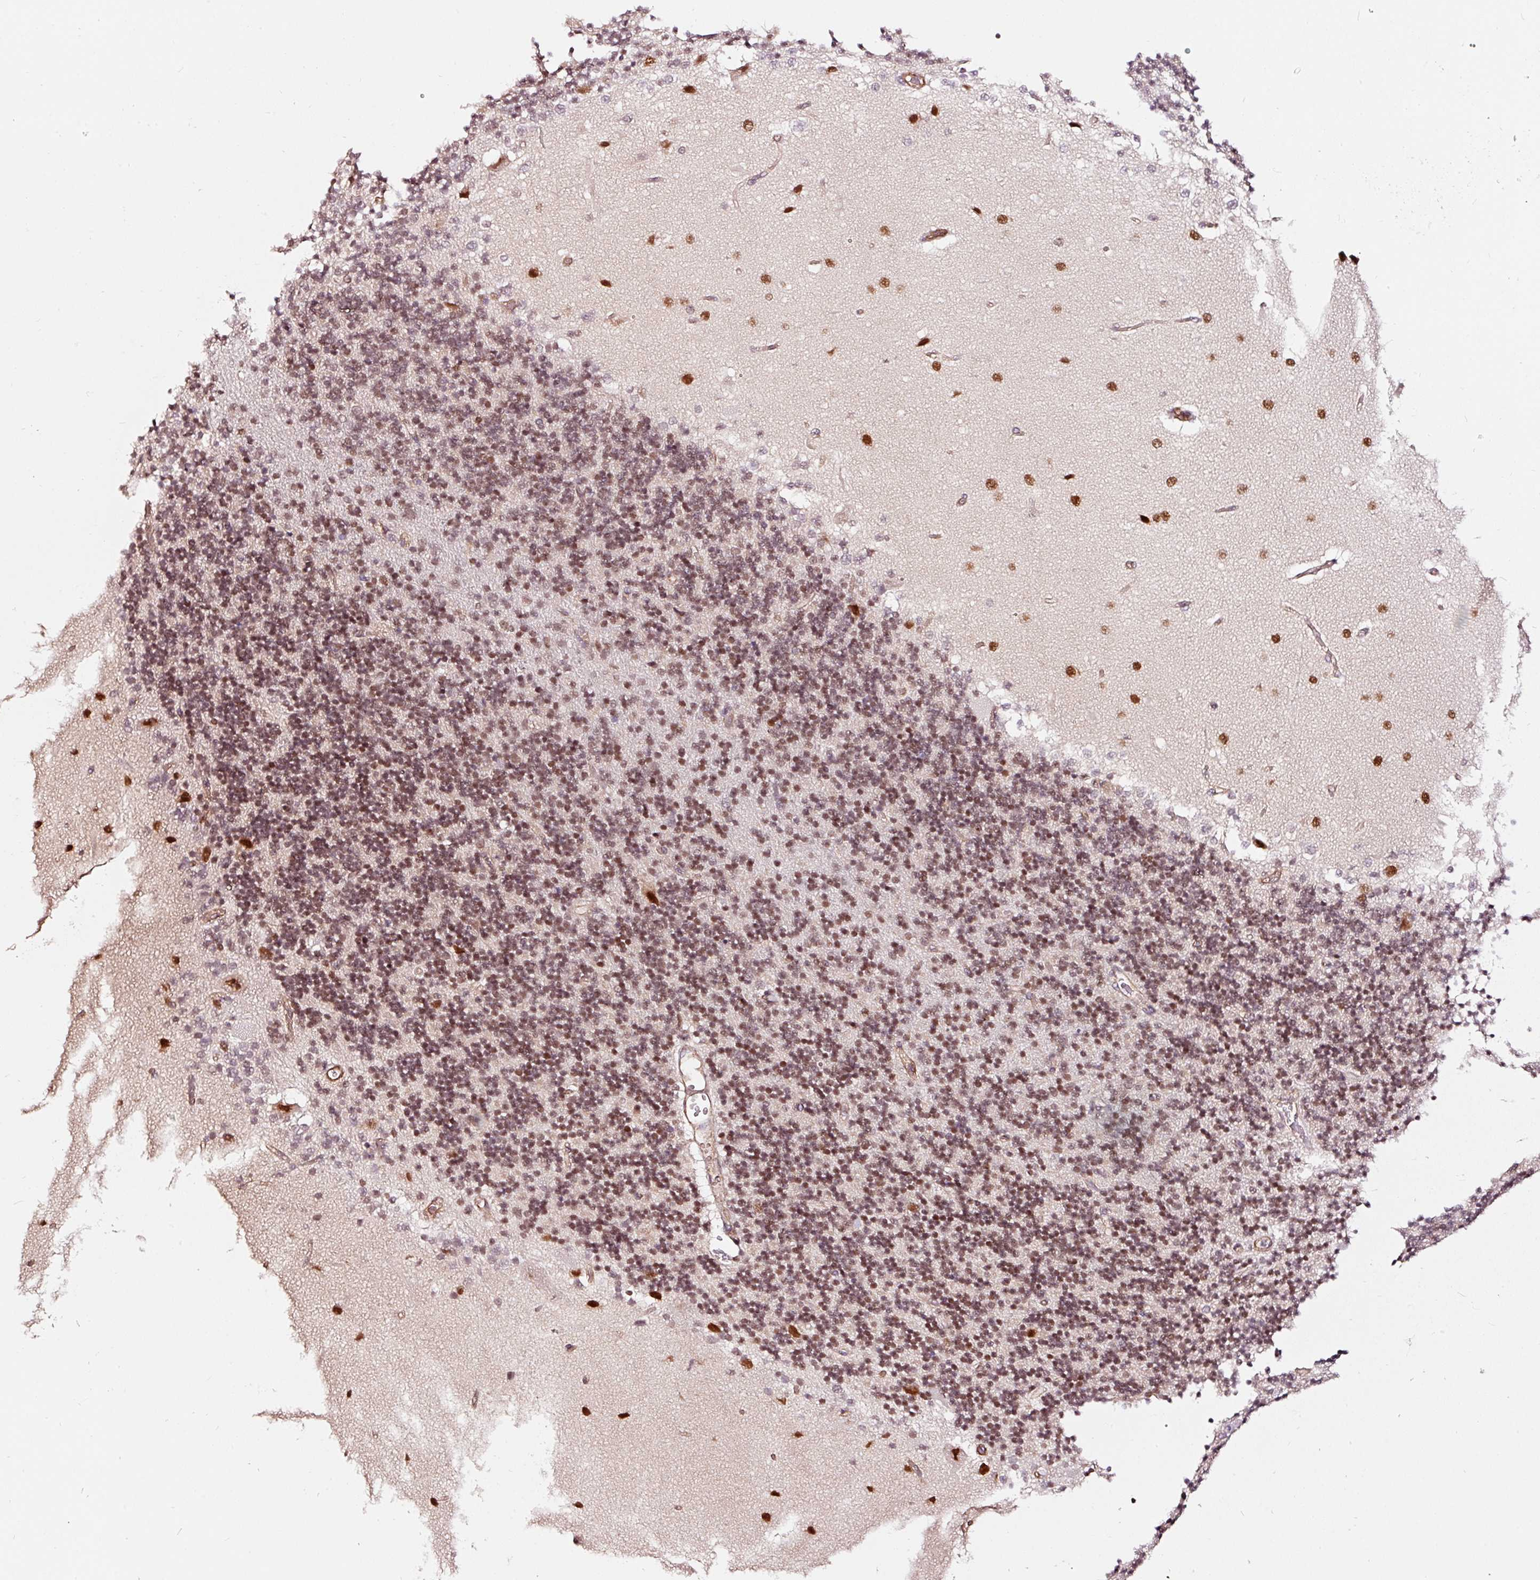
{"staining": {"intensity": "moderate", "quantity": ">75%", "location": "nuclear"}, "tissue": "cerebellum", "cell_type": "Cells in granular layer", "image_type": "normal", "snomed": [{"axis": "morphology", "description": "Normal tissue, NOS"}, {"axis": "topography", "description": "Cerebellum"}], "caption": "Protein staining displays moderate nuclear staining in approximately >75% of cells in granular layer in unremarkable cerebellum.", "gene": "TPM1", "patient": {"sex": "female", "age": 29}}